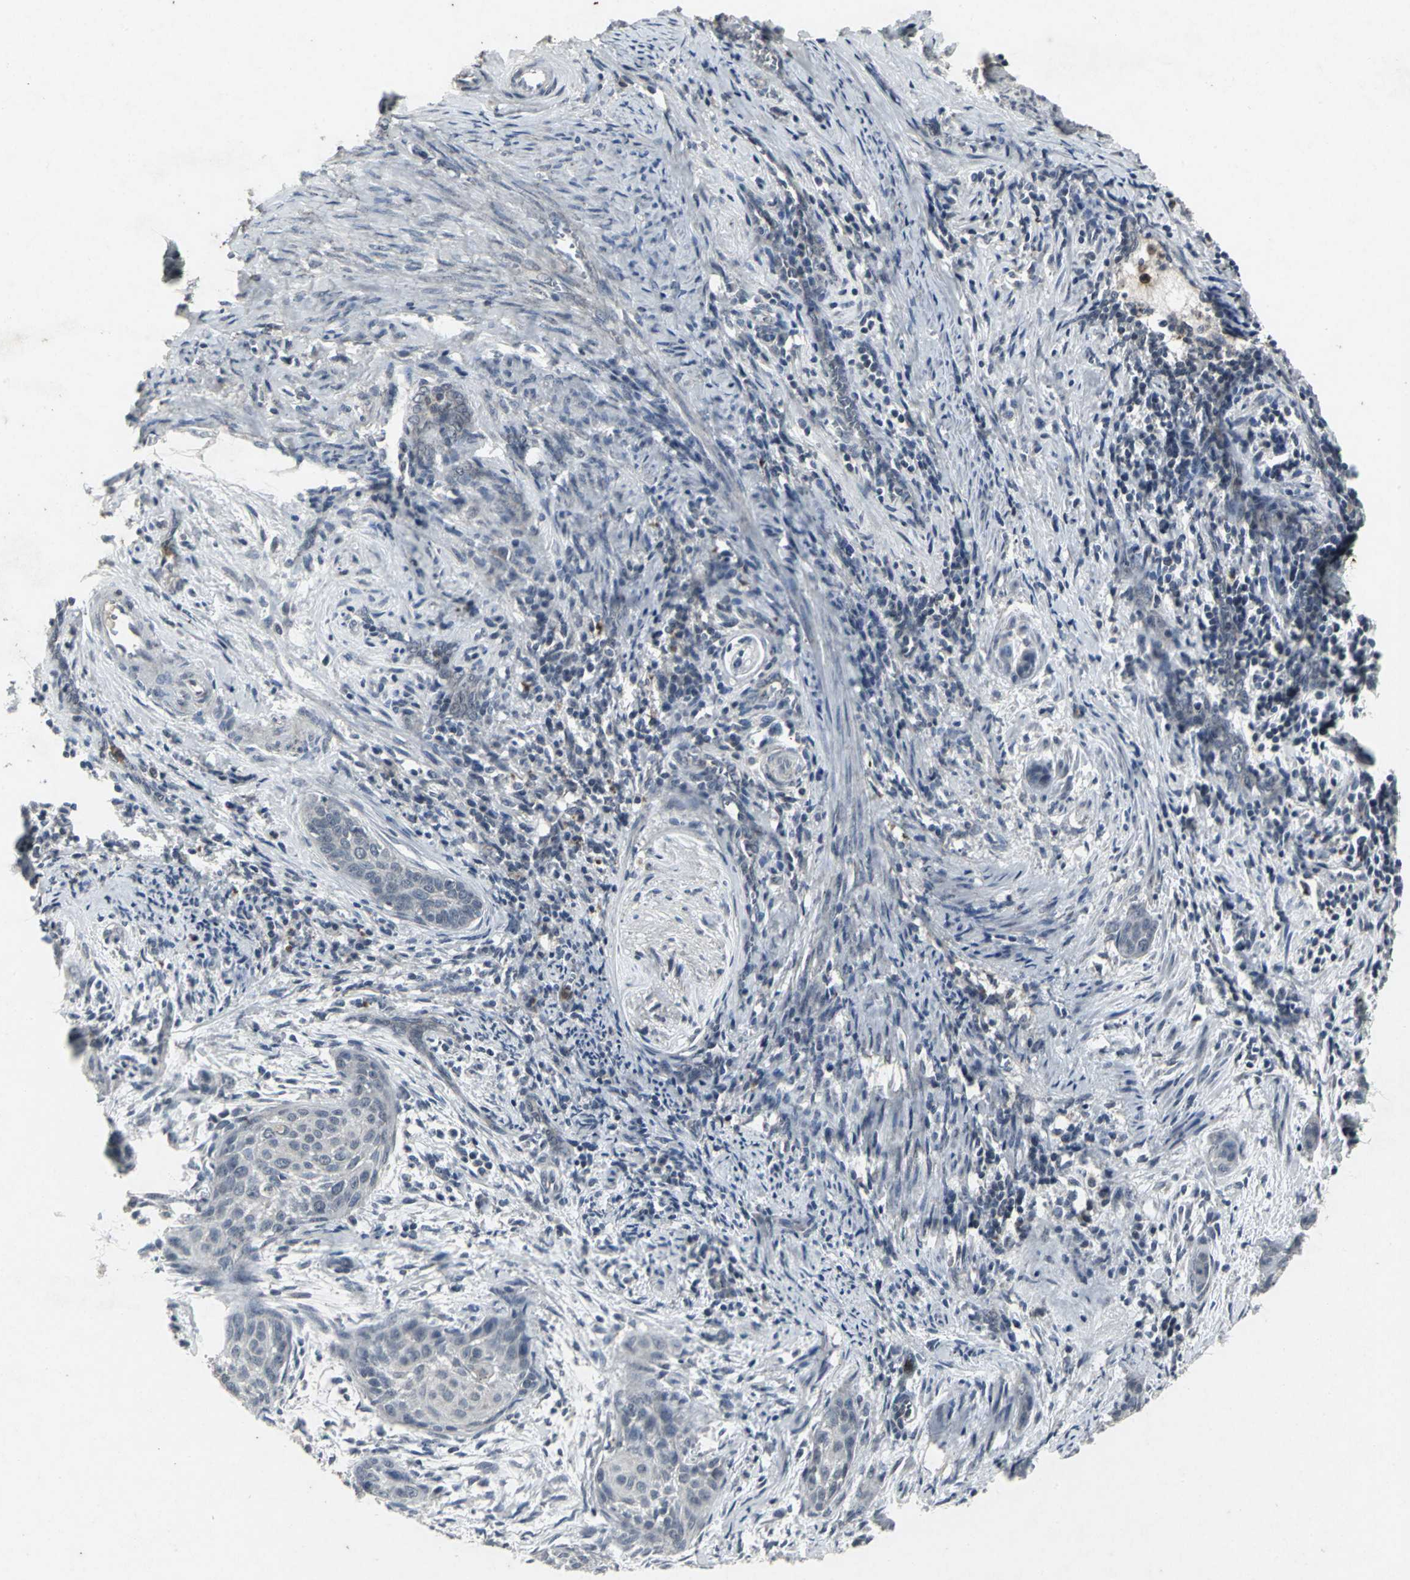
{"staining": {"intensity": "negative", "quantity": "none", "location": "none"}, "tissue": "cervical cancer", "cell_type": "Tumor cells", "image_type": "cancer", "snomed": [{"axis": "morphology", "description": "Squamous cell carcinoma, NOS"}, {"axis": "topography", "description": "Cervix"}], "caption": "Immunohistochemical staining of cervical cancer demonstrates no significant positivity in tumor cells.", "gene": "BMP4", "patient": {"sex": "female", "age": 33}}